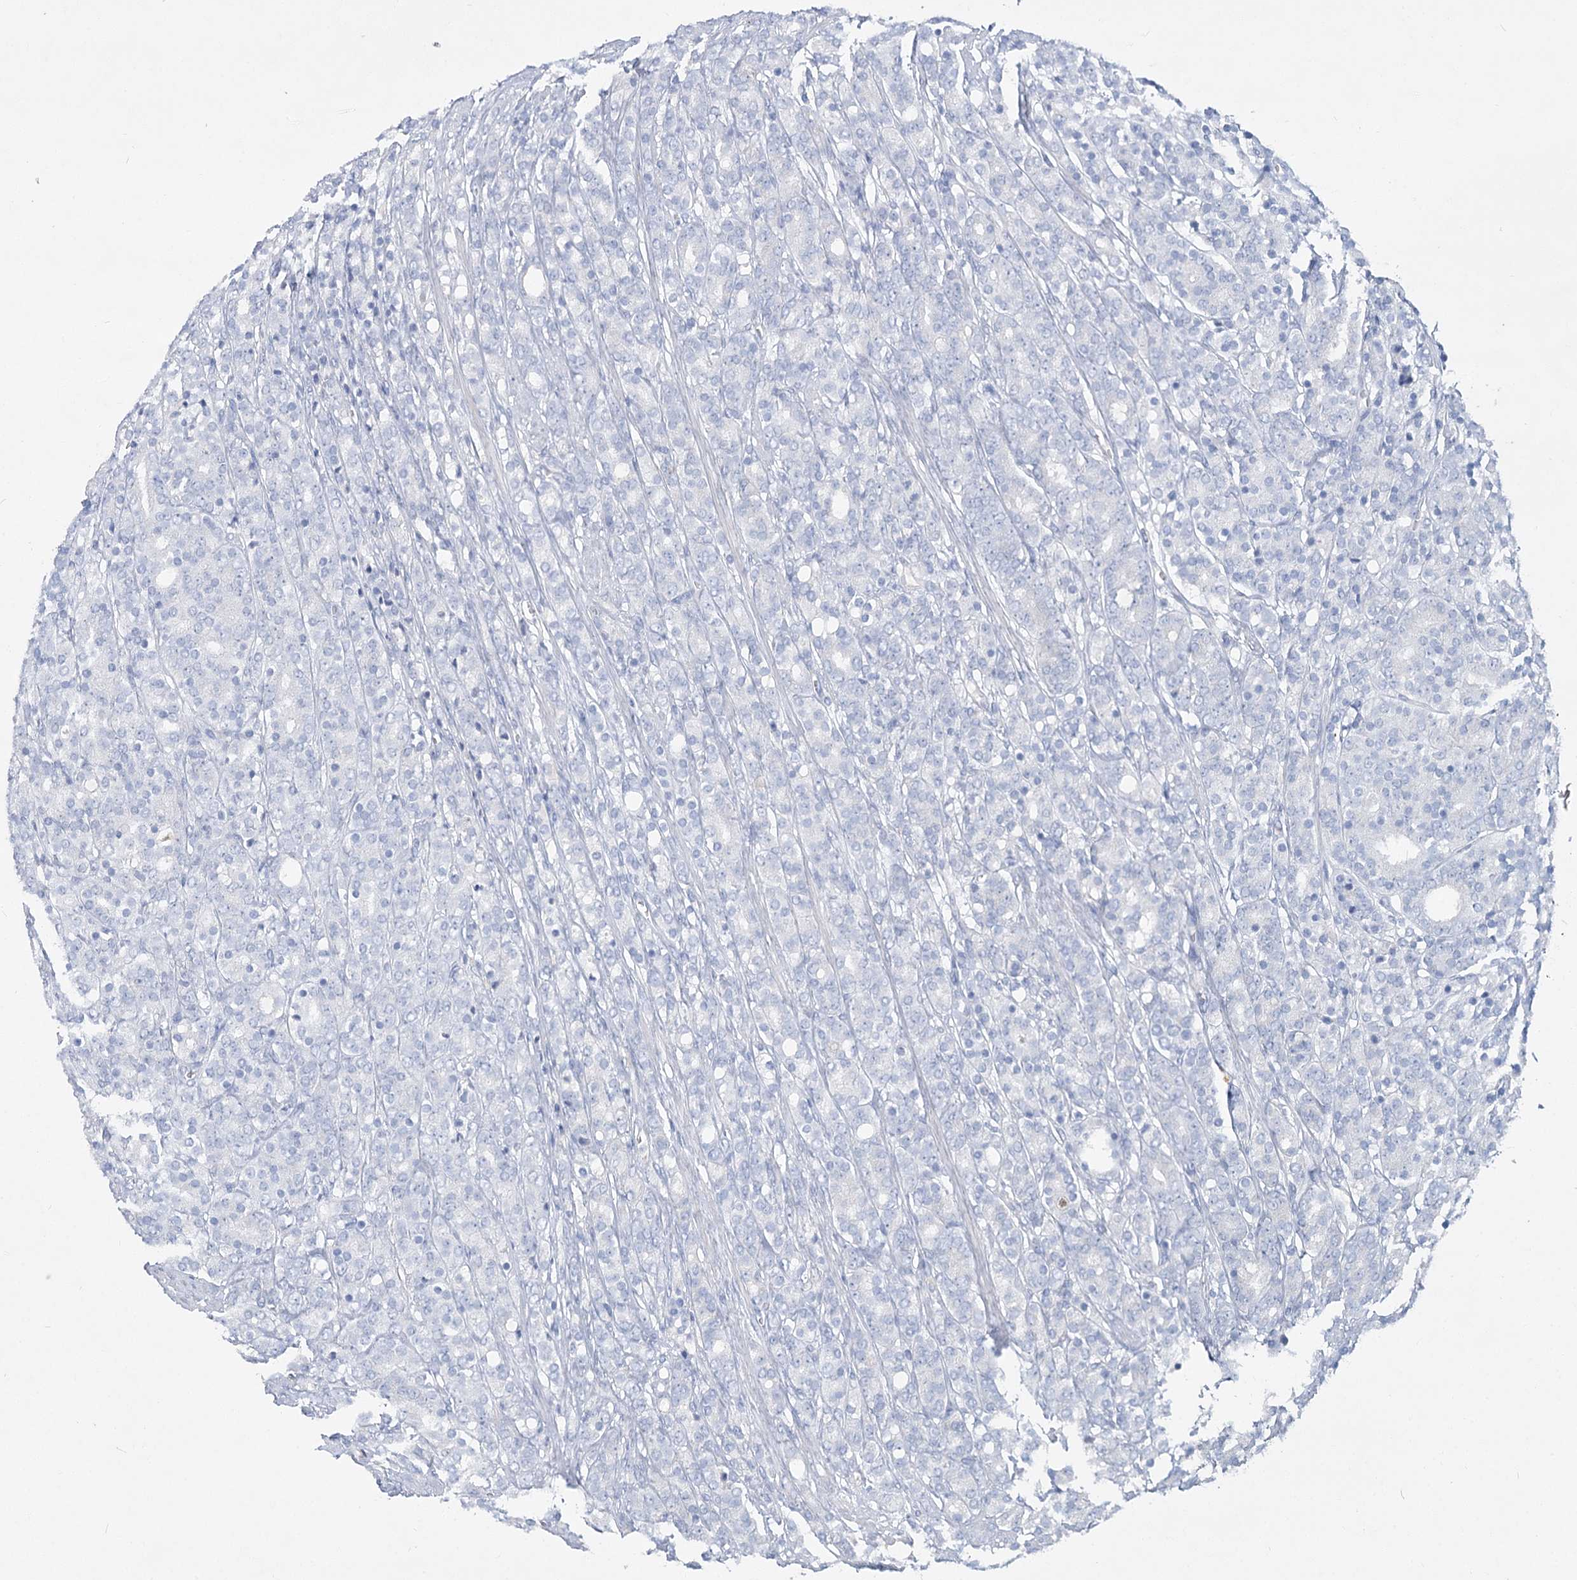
{"staining": {"intensity": "negative", "quantity": "none", "location": "none"}, "tissue": "prostate cancer", "cell_type": "Tumor cells", "image_type": "cancer", "snomed": [{"axis": "morphology", "description": "Adenocarcinoma, High grade"}, {"axis": "topography", "description": "Prostate"}], "caption": "The immunohistochemistry (IHC) image has no significant positivity in tumor cells of prostate adenocarcinoma (high-grade) tissue.", "gene": "SLC9A3", "patient": {"sex": "male", "age": 62}}